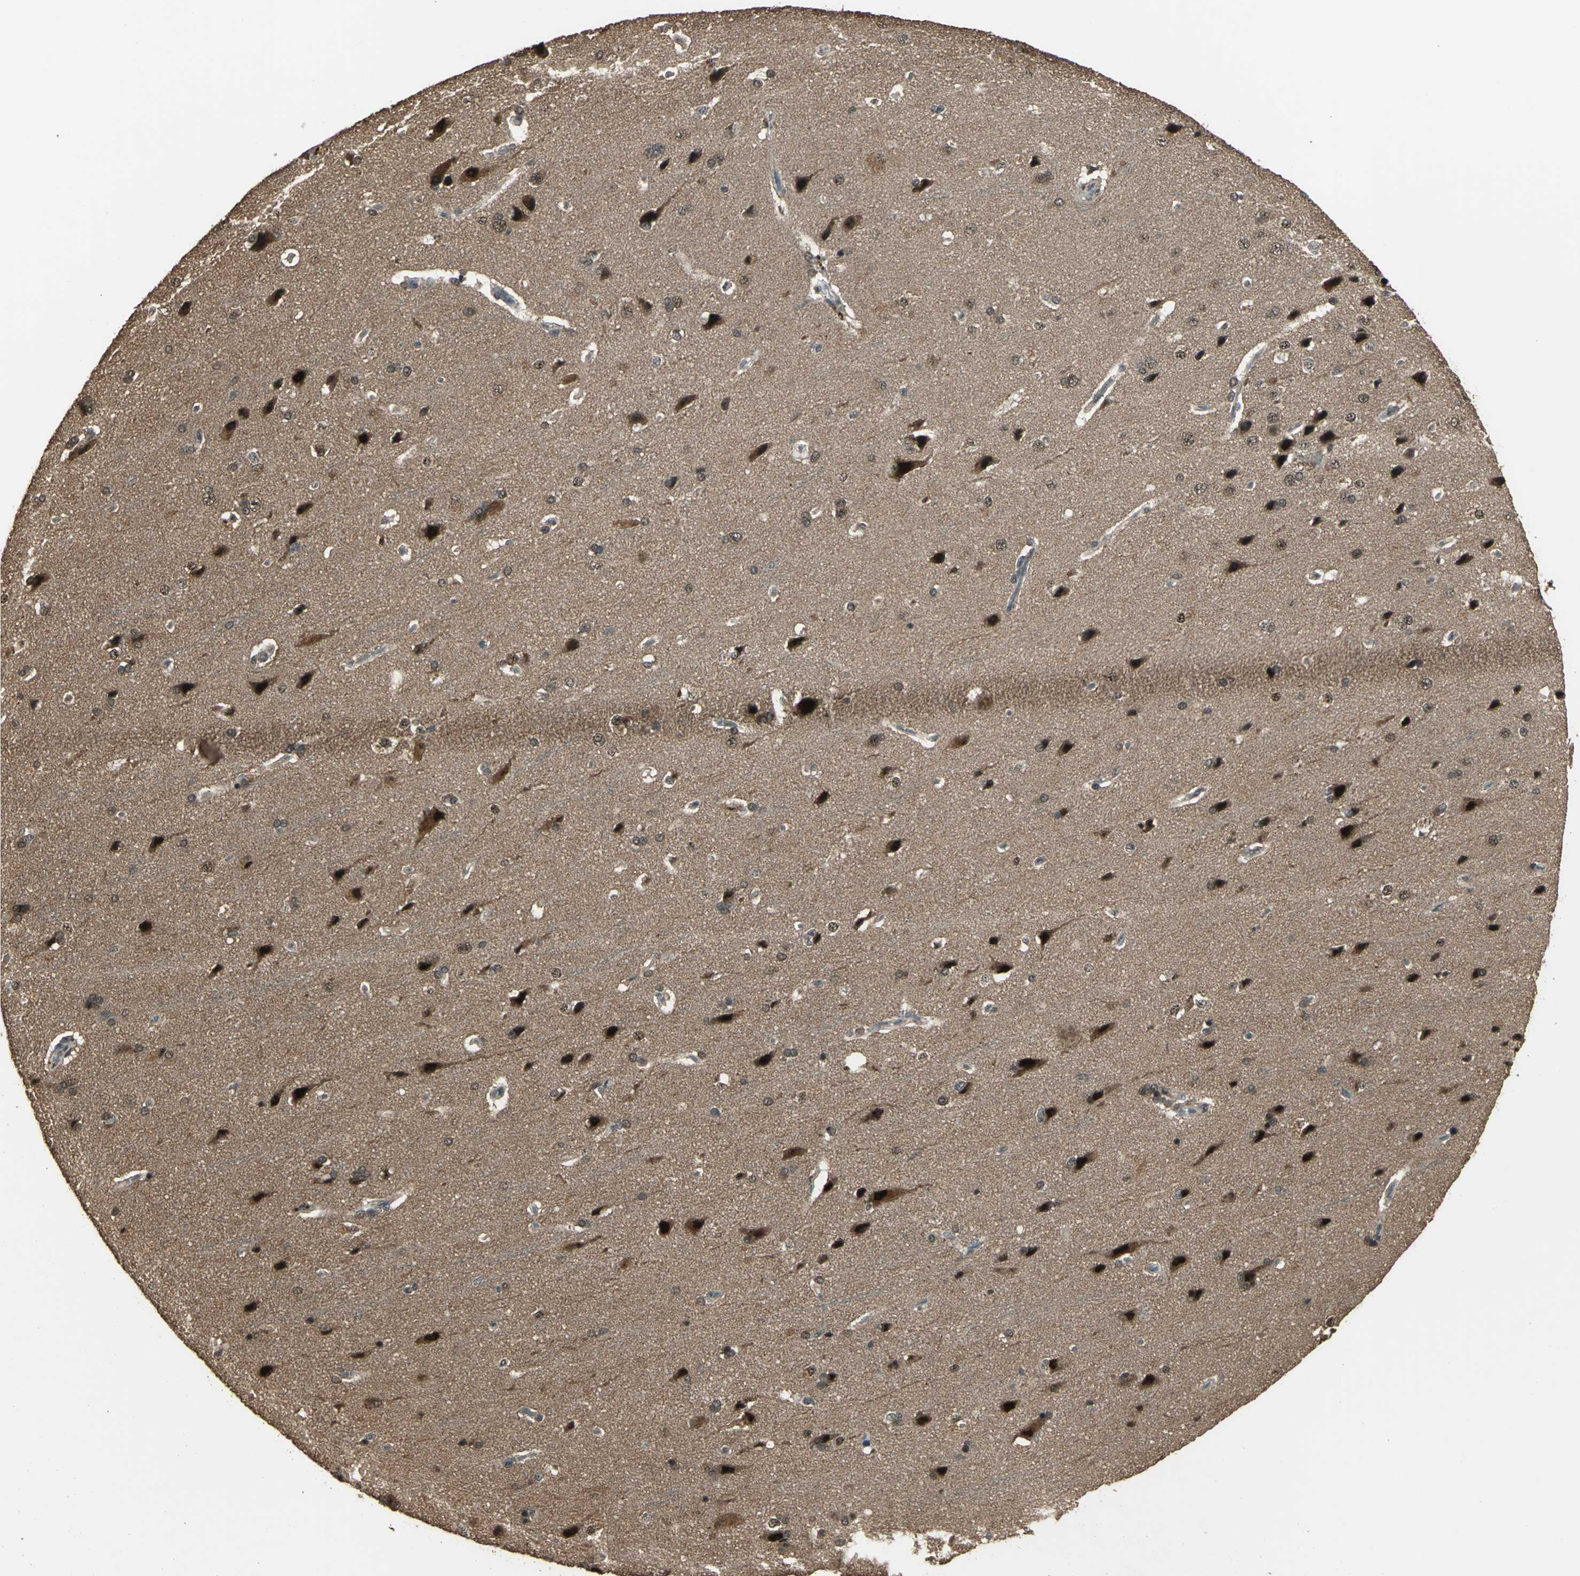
{"staining": {"intensity": "weak", "quantity": "25%-75%", "location": "cytoplasmic/membranous"}, "tissue": "cerebral cortex", "cell_type": "Endothelial cells", "image_type": "normal", "snomed": [{"axis": "morphology", "description": "Normal tissue, NOS"}, {"axis": "topography", "description": "Cerebral cortex"}], "caption": "This is a micrograph of immunohistochemistry (IHC) staining of normal cerebral cortex, which shows weak staining in the cytoplasmic/membranous of endothelial cells.", "gene": "UCHL5", "patient": {"sex": "male", "age": 62}}